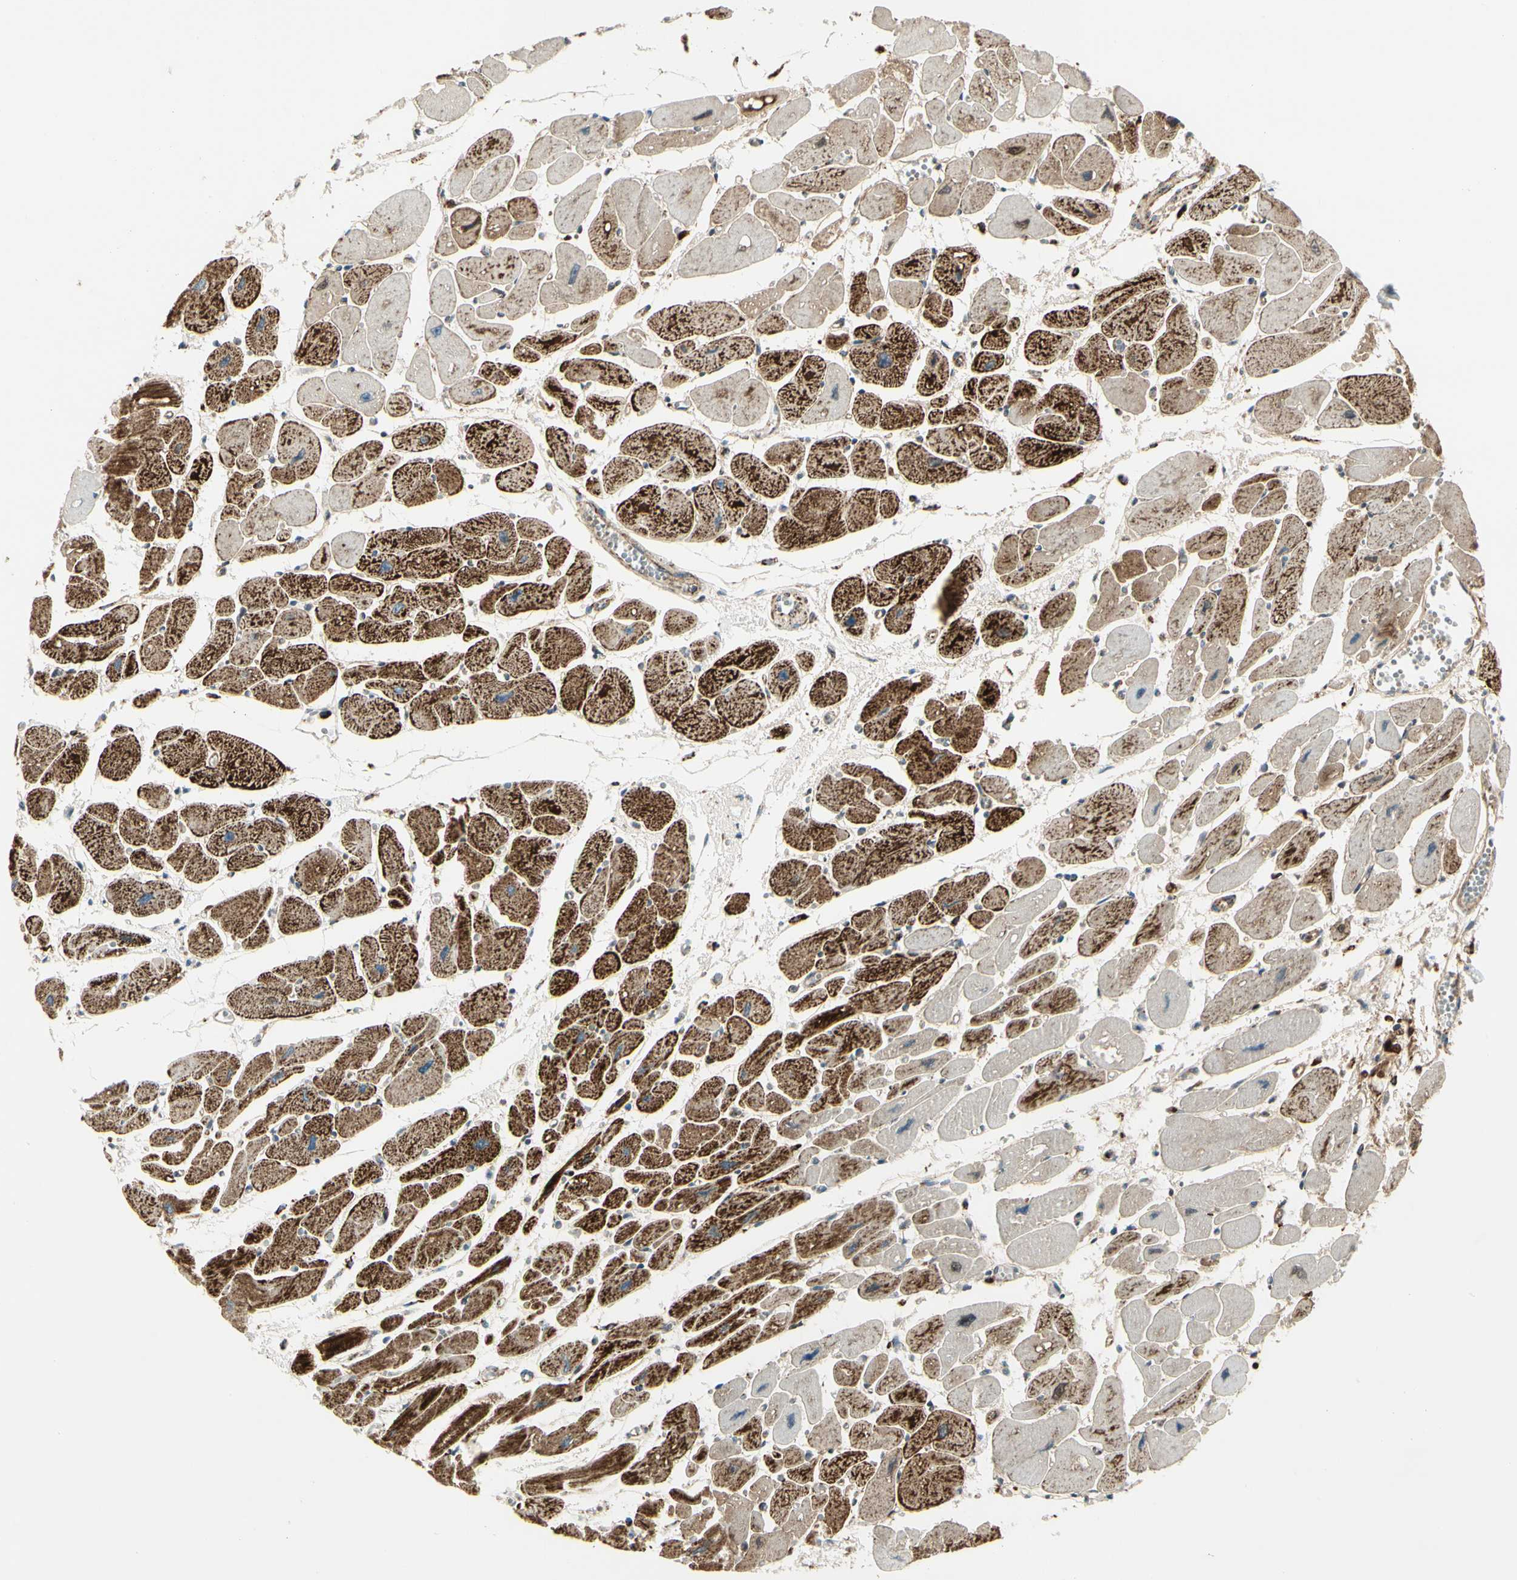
{"staining": {"intensity": "strong", "quantity": ">75%", "location": "cytoplasmic/membranous"}, "tissue": "heart muscle", "cell_type": "Cardiomyocytes", "image_type": "normal", "snomed": [{"axis": "morphology", "description": "Normal tissue, NOS"}, {"axis": "topography", "description": "Heart"}], "caption": "Immunohistochemistry of normal heart muscle displays high levels of strong cytoplasmic/membranous expression in about >75% of cardiomyocytes.", "gene": "ME2", "patient": {"sex": "female", "age": 54}}